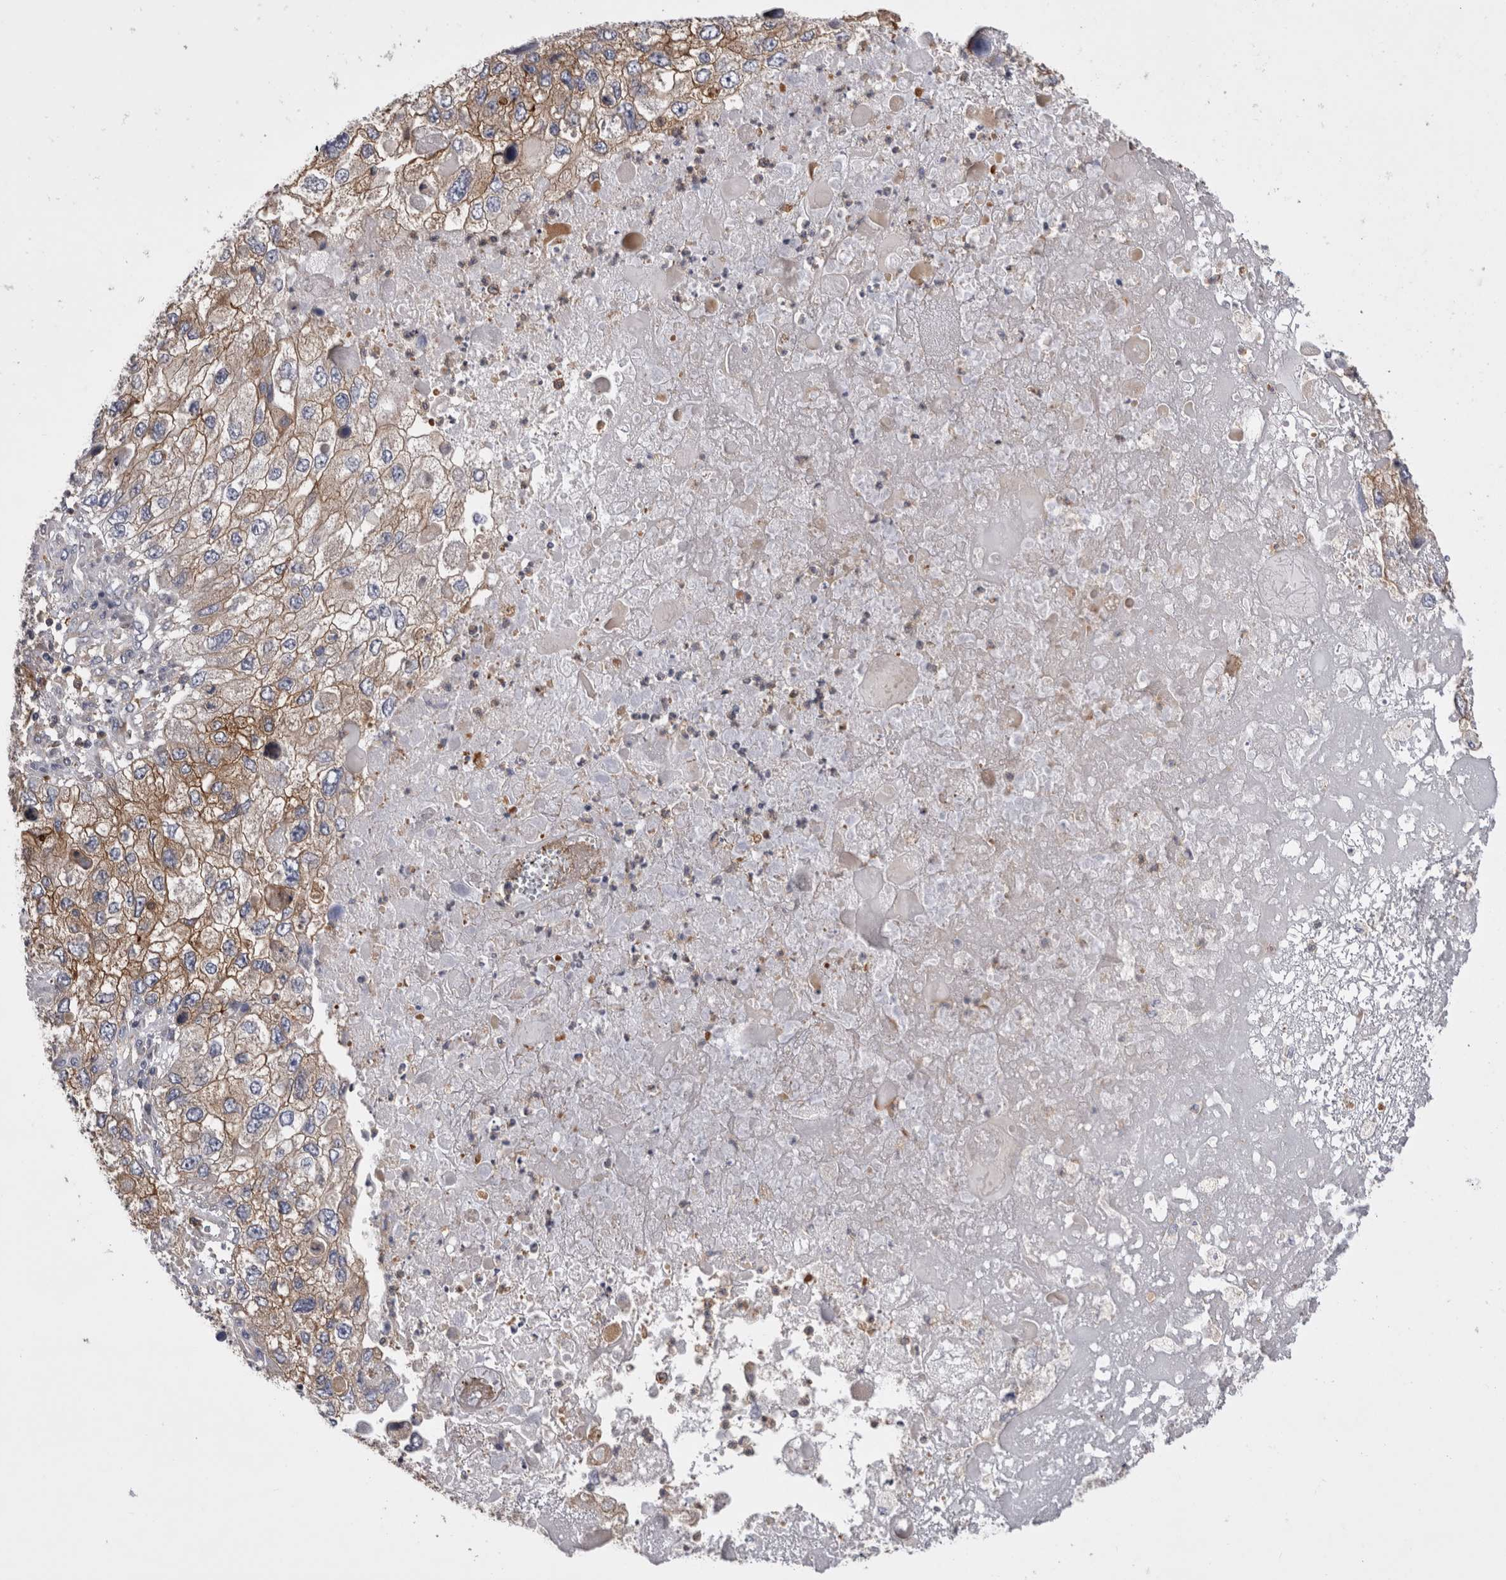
{"staining": {"intensity": "moderate", "quantity": ">75%", "location": "cytoplasmic/membranous"}, "tissue": "endometrial cancer", "cell_type": "Tumor cells", "image_type": "cancer", "snomed": [{"axis": "morphology", "description": "Adenocarcinoma, NOS"}, {"axis": "topography", "description": "Endometrium"}], "caption": "Immunohistochemistry of endometrial cancer (adenocarcinoma) demonstrates medium levels of moderate cytoplasmic/membranous positivity in about >75% of tumor cells. The staining was performed using DAB, with brown indicating positive protein expression. Nuclei are stained blue with hematoxylin.", "gene": "RAB11FIP1", "patient": {"sex": "female", "age": 49}}